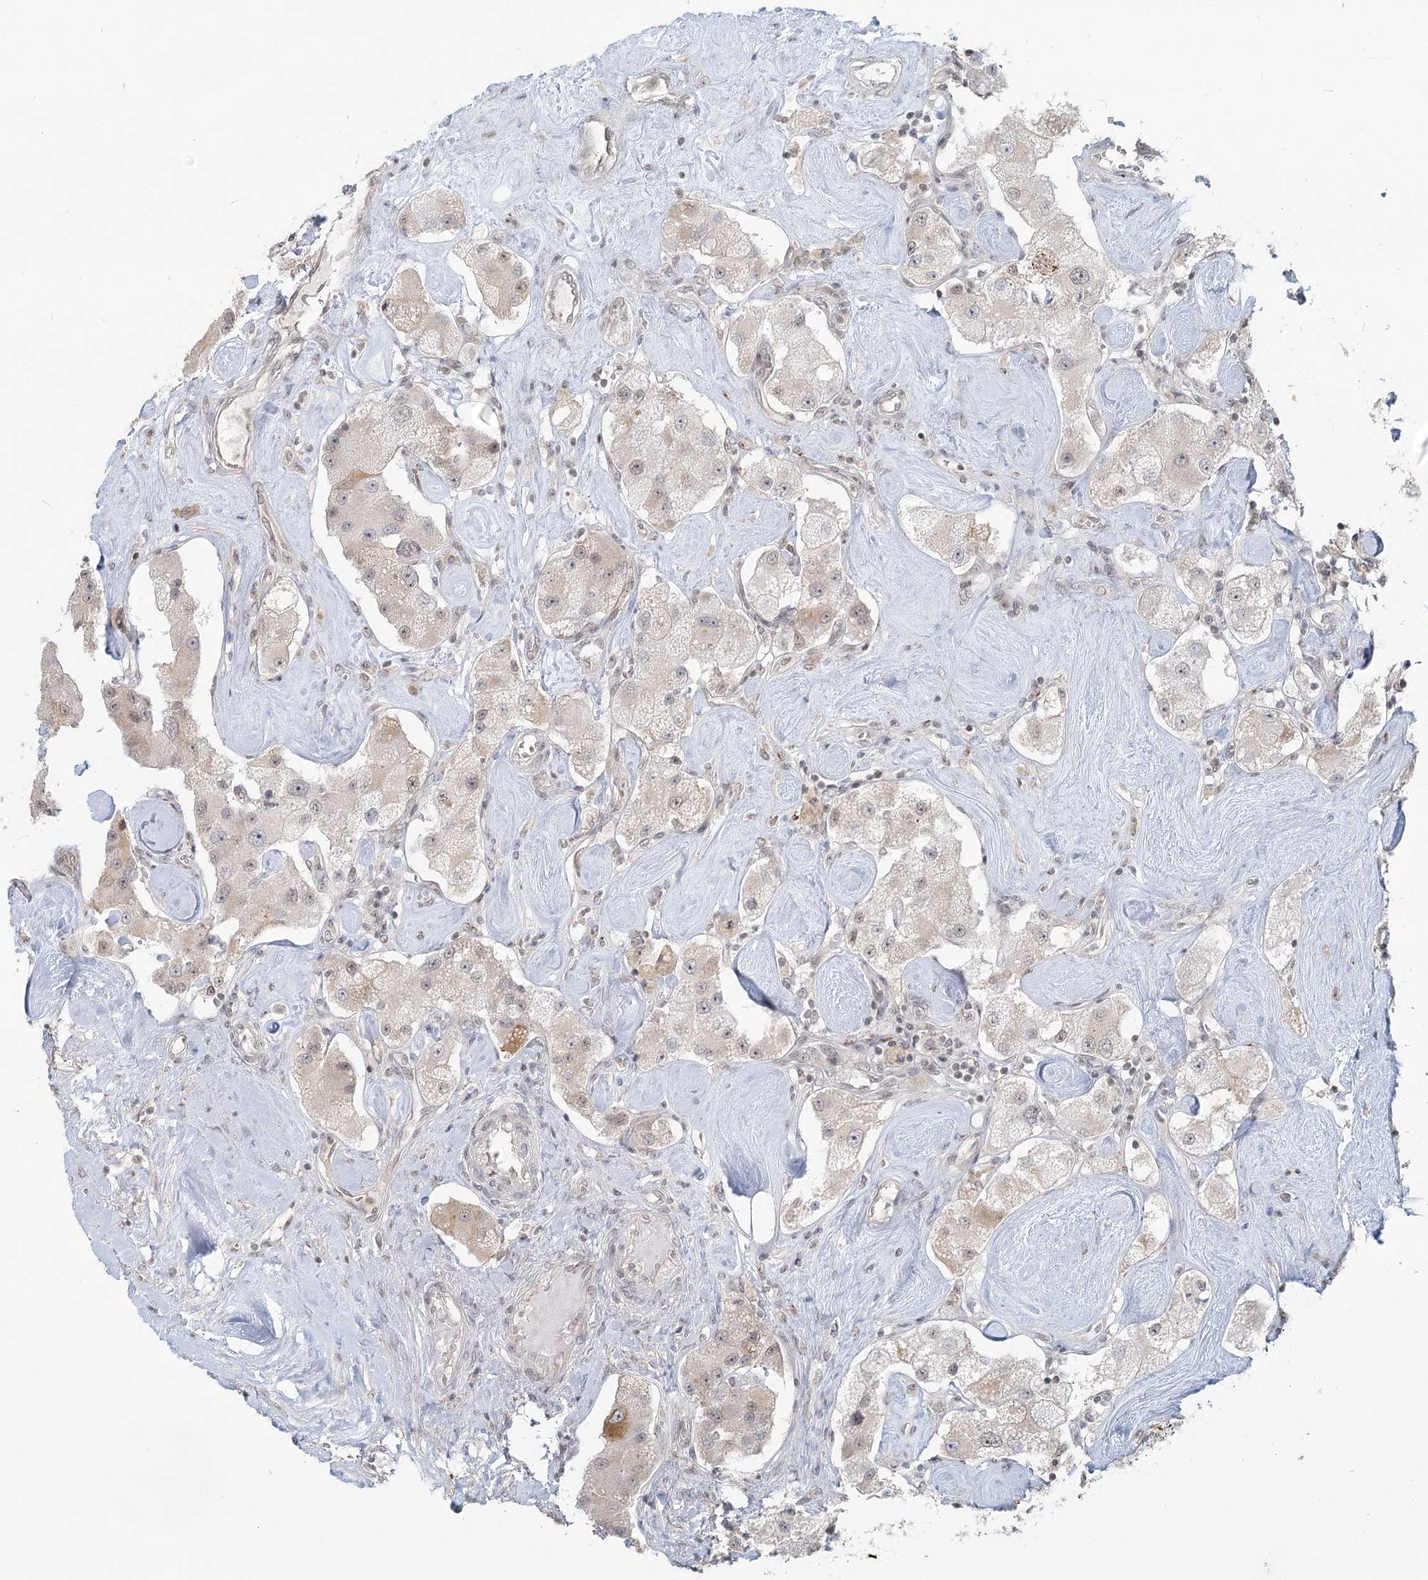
{"staining": {"intensity": "negative", "quantity": "none", "location": "none"}, "tissue": "carcinoid", "cell_type": "Tumor cells", "image_type": "cancer", "snomed": [{"axis": "morphology", "description": "Carcinoid, malignant, NOS"}, {"axis": "topography", "description": "Pancreas"}], "caption": "Tumor cells show no significant protein expression in carcinoid.", "gene": "R3HCC1L", "patient": {"sex": "male", "age": 41}}